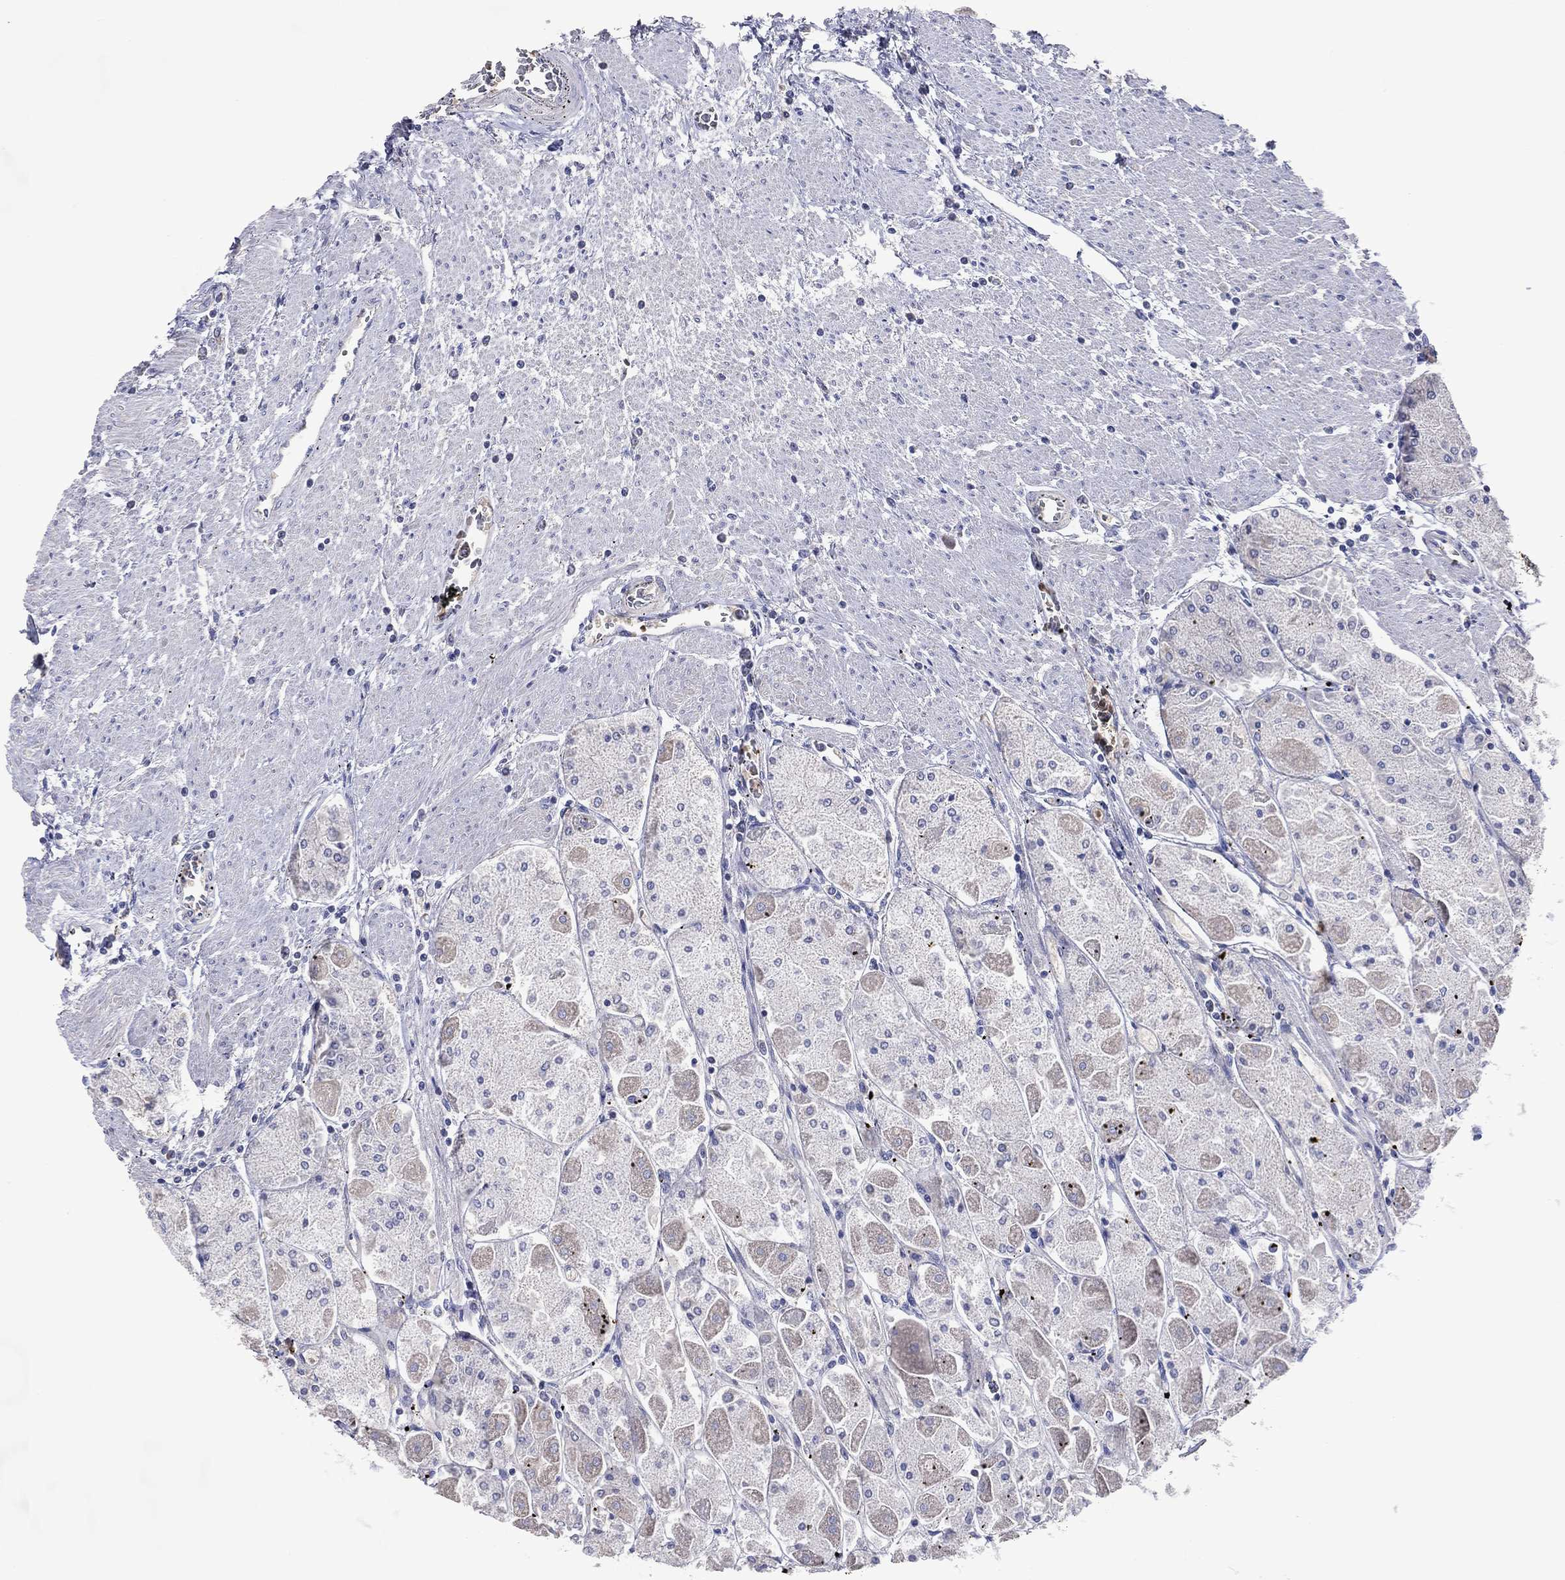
{"staining": {"intensity": "negative", "quantity": "none", "location": "none"}, "tissue": "stomach", "cell_type": "Glandular cells", "image_type": "normal", "snomed": [{"axis": "morphology", "description": "Normal tissue, NOS"}, {"axis": "topography", "description": "Stomach"}], "caption": "Immunohistochemical staining of unremarkable stomach shows no significant staining in glandular cells. Brightfield microscopy of immunohistochemistry (IHC) stained with DAB (3,3'-diaminobenzidine) (brown) and hematoxylin (blue), captured at high magnification.", "gene": "DNAH6", "patient": {"sex": "male", "age": 70}}